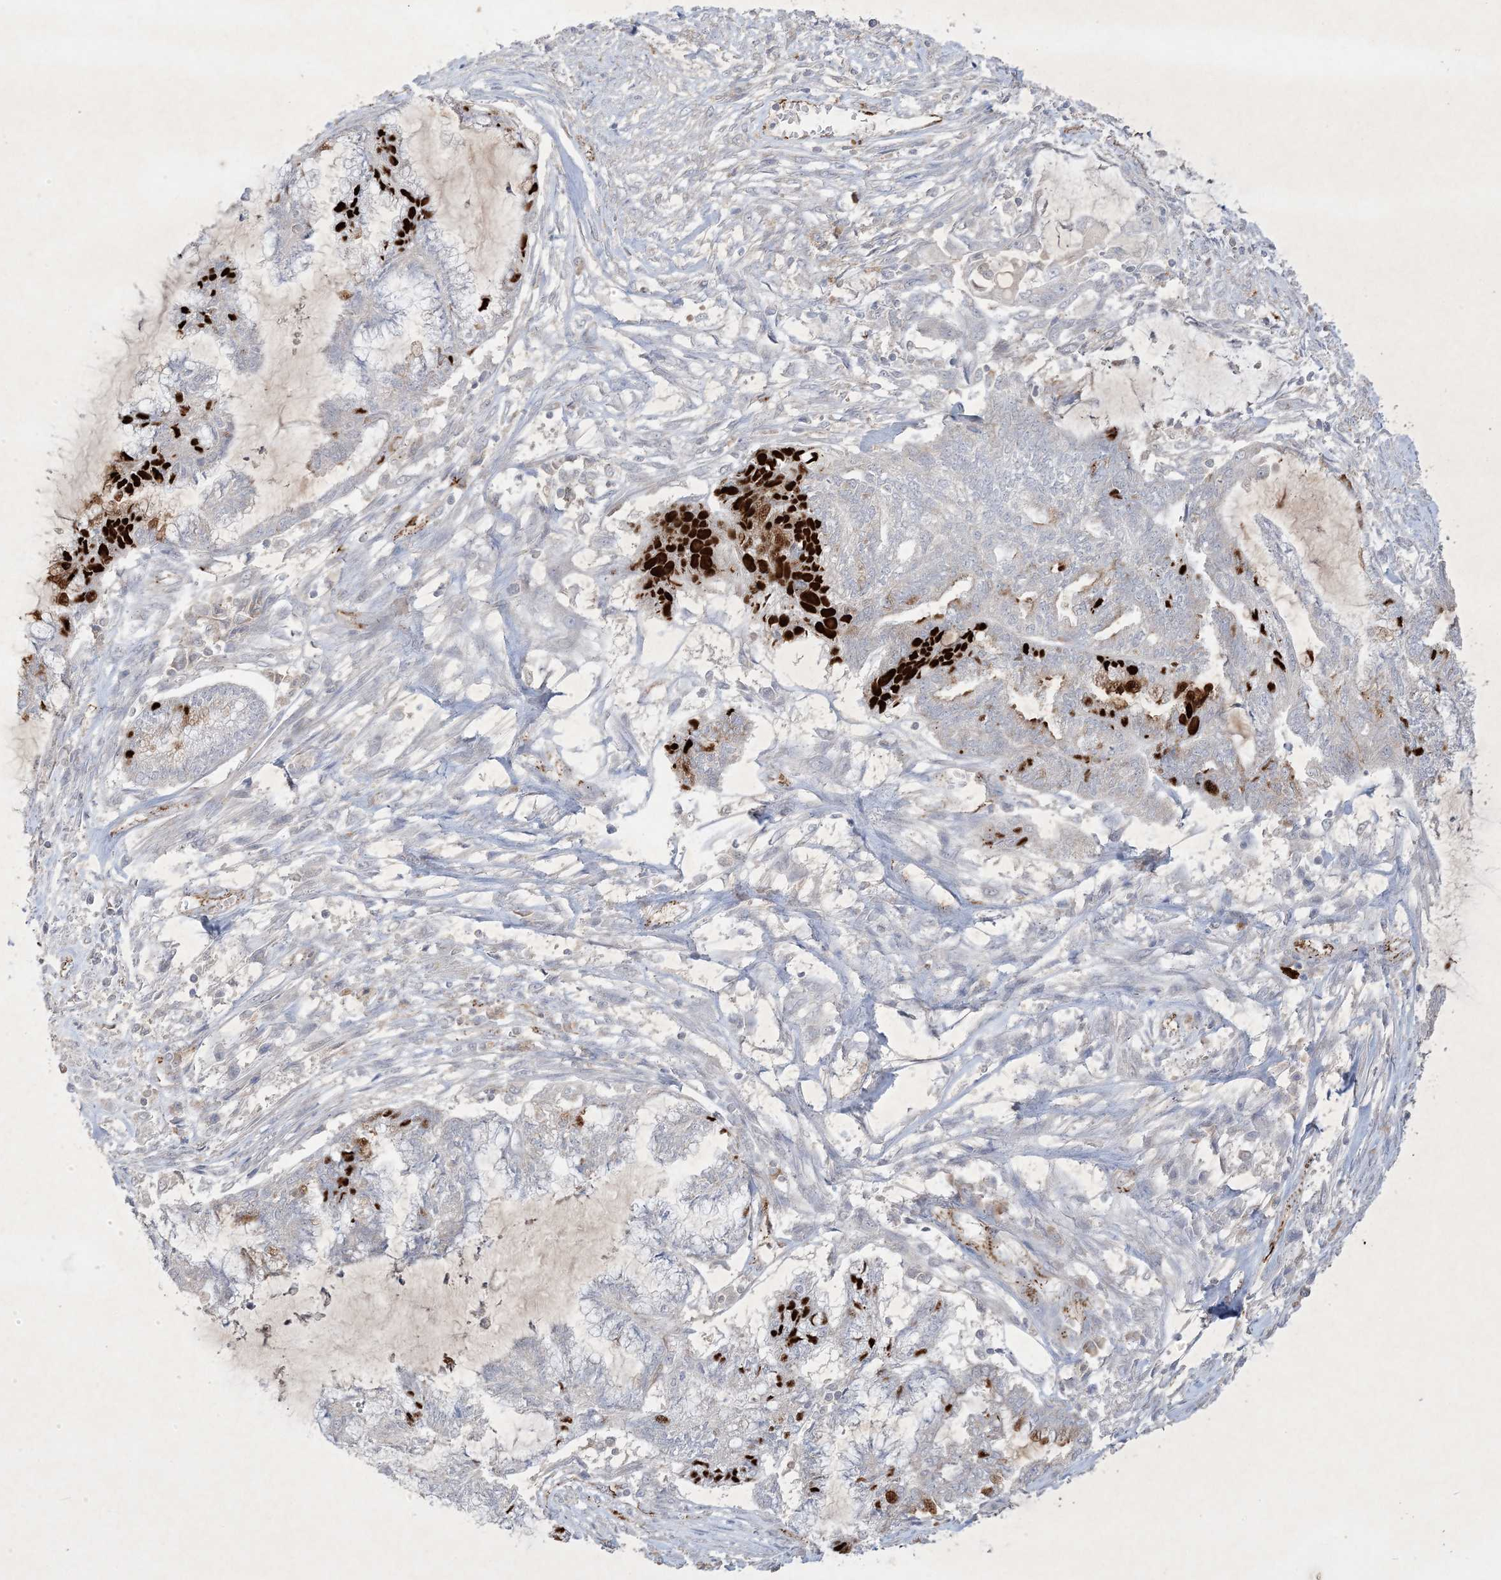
{"staining": {"intensity": "weak", "quantity": "<25%", "location": "cytoplasmic/membranous"}, "tissue": "endometrial cancer", "cell_type": "Tumor cells", "image_type": "cancer", "snomed": [{"axis": "morphology", "description": "Adenocarcinoma, NOS"}, {"axis": "topography", "description": "Endometrium"}], "caption": "Tumor cells show no significant positivity in endometrial cancer (adenocarcinoma).", "gene": "PRSS36", "patient": {"sex": "female", "age": 86}}